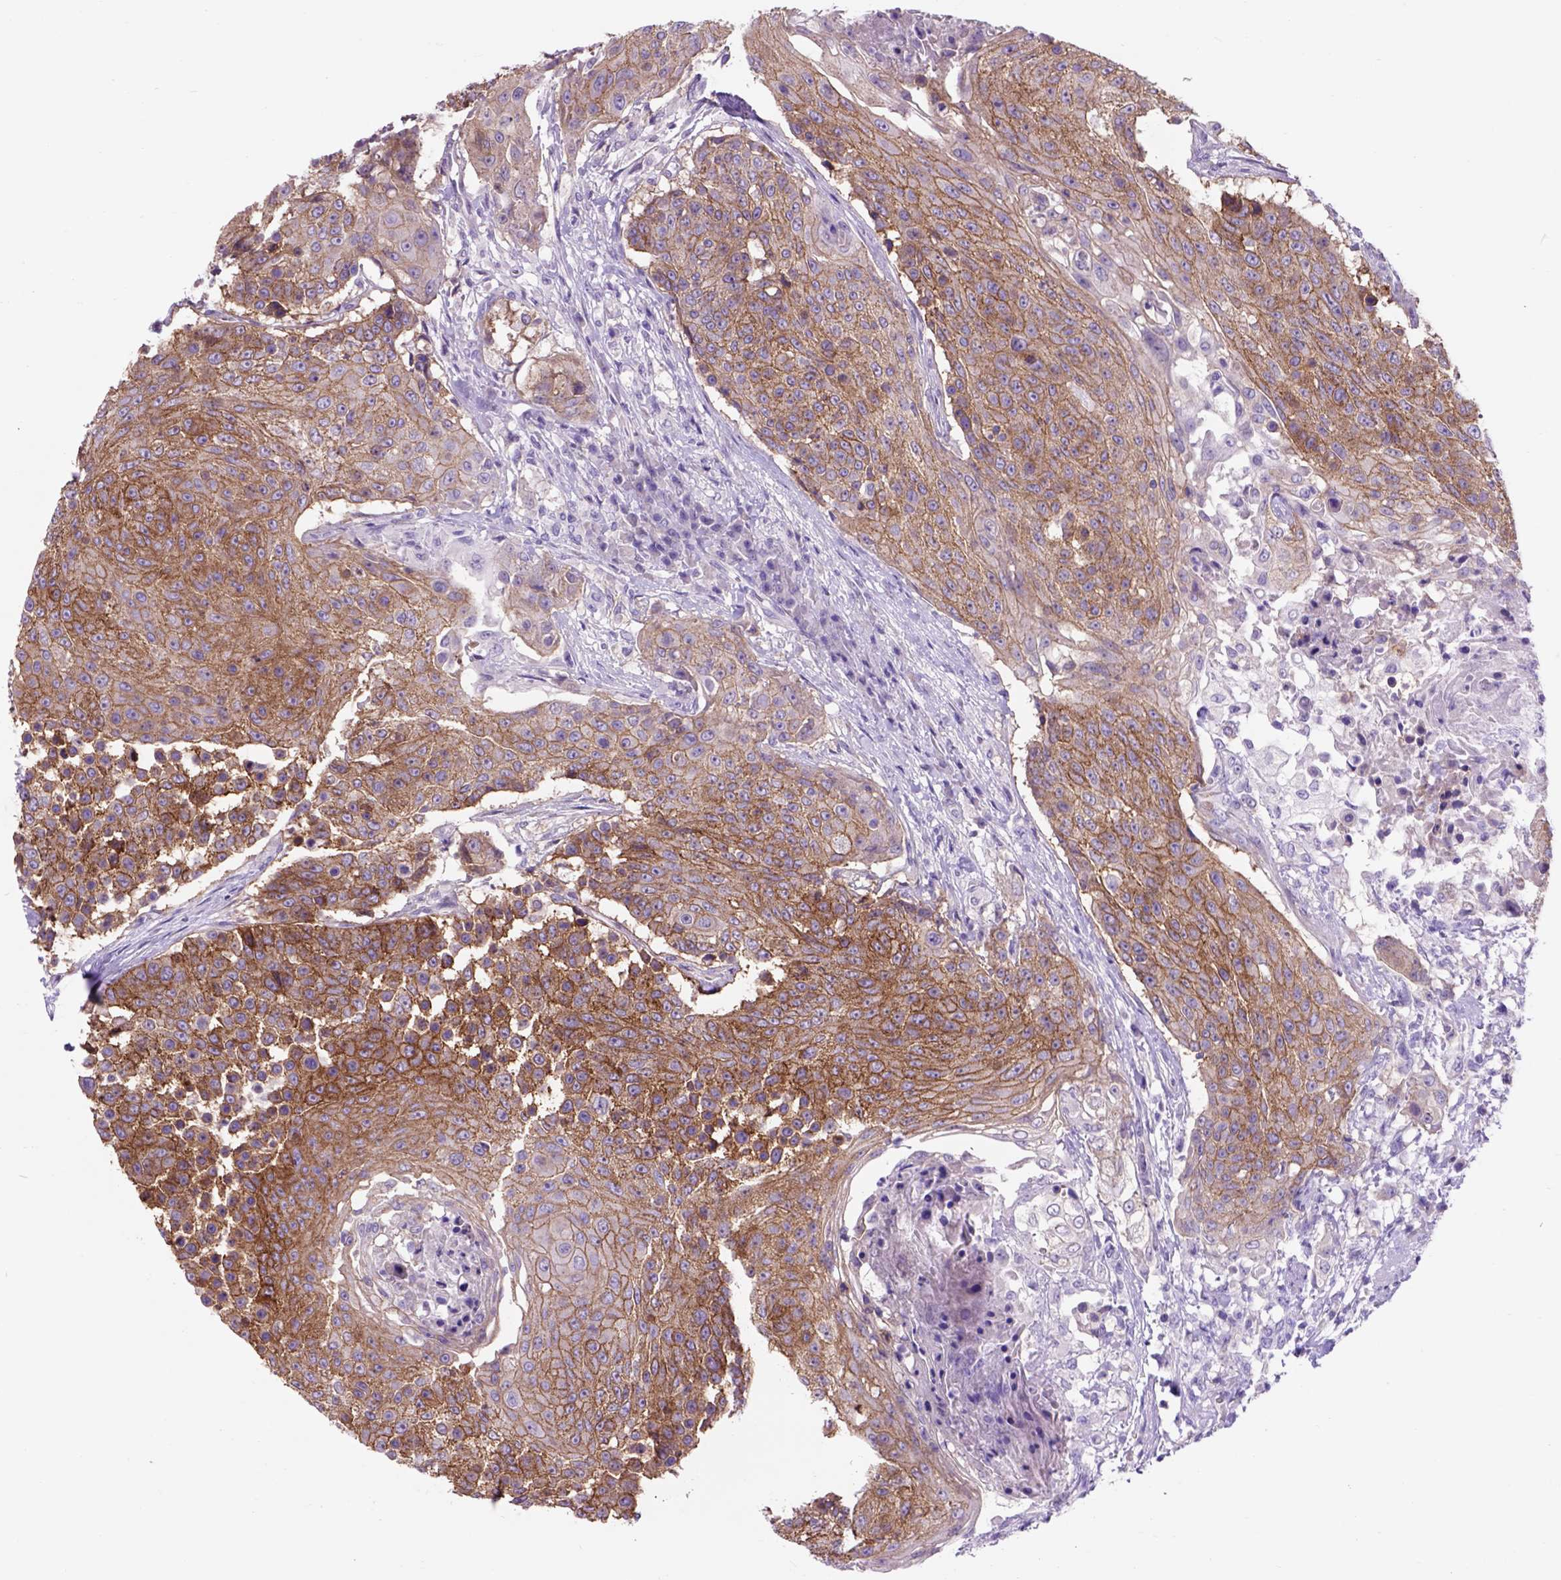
{"staining": {"intensity": "moderate", "quantity": ">75%", "location": "cytoplasmic/membranous"}, "tissue": "urothelial cancer", "cell_type": "Tumor cells", "image_type": "cancer", "snomed": [{"axis": "morphology", "description": "Urothelial carcinoma, High grade"}, {"axis": "topography", "description": "Urinary bladder"}], "caption": "Immunohistochemistry image of neoplastic tissue: urothelial carcinoma (high-grade) stained using immunohistochemistry (IHC) exhibits medium levels of moderate protein expression localized specifically in the cytoplasmic/membranous of tumor cells, appearing as a cytoplasmic/membranous brown color.", "gene": "EGFR", "patient": {"sex": "female", "age": 63}}